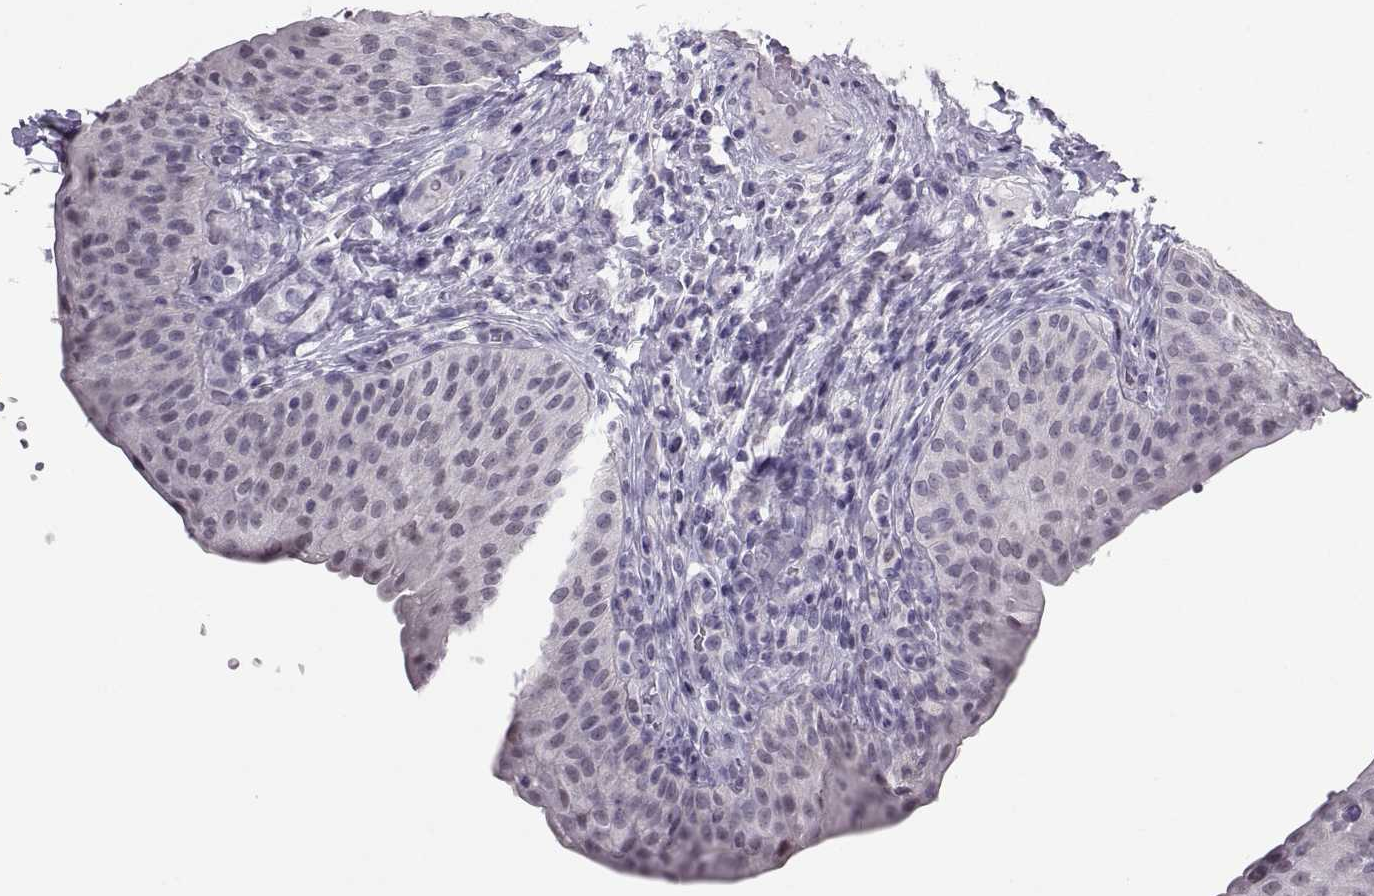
{"staining": {"intensity": "negative", "quantity": "none", "location": "none"}, "tissue": "urinary bladder", "cell_type": "Urothelial cells", "image_type": "normal", "snomed": [{"axis": "morphology", "description": "Normal tissue, NOS"}, {"axis": "topography", "description": "Urinary bladder"}], "caption": "DAB immunohistochemical staining of normal urinary bladder shows no significant expression in urothelial cells.", "gene": "DNAAF1", "patient": {"sex": "male", "age": 66}}